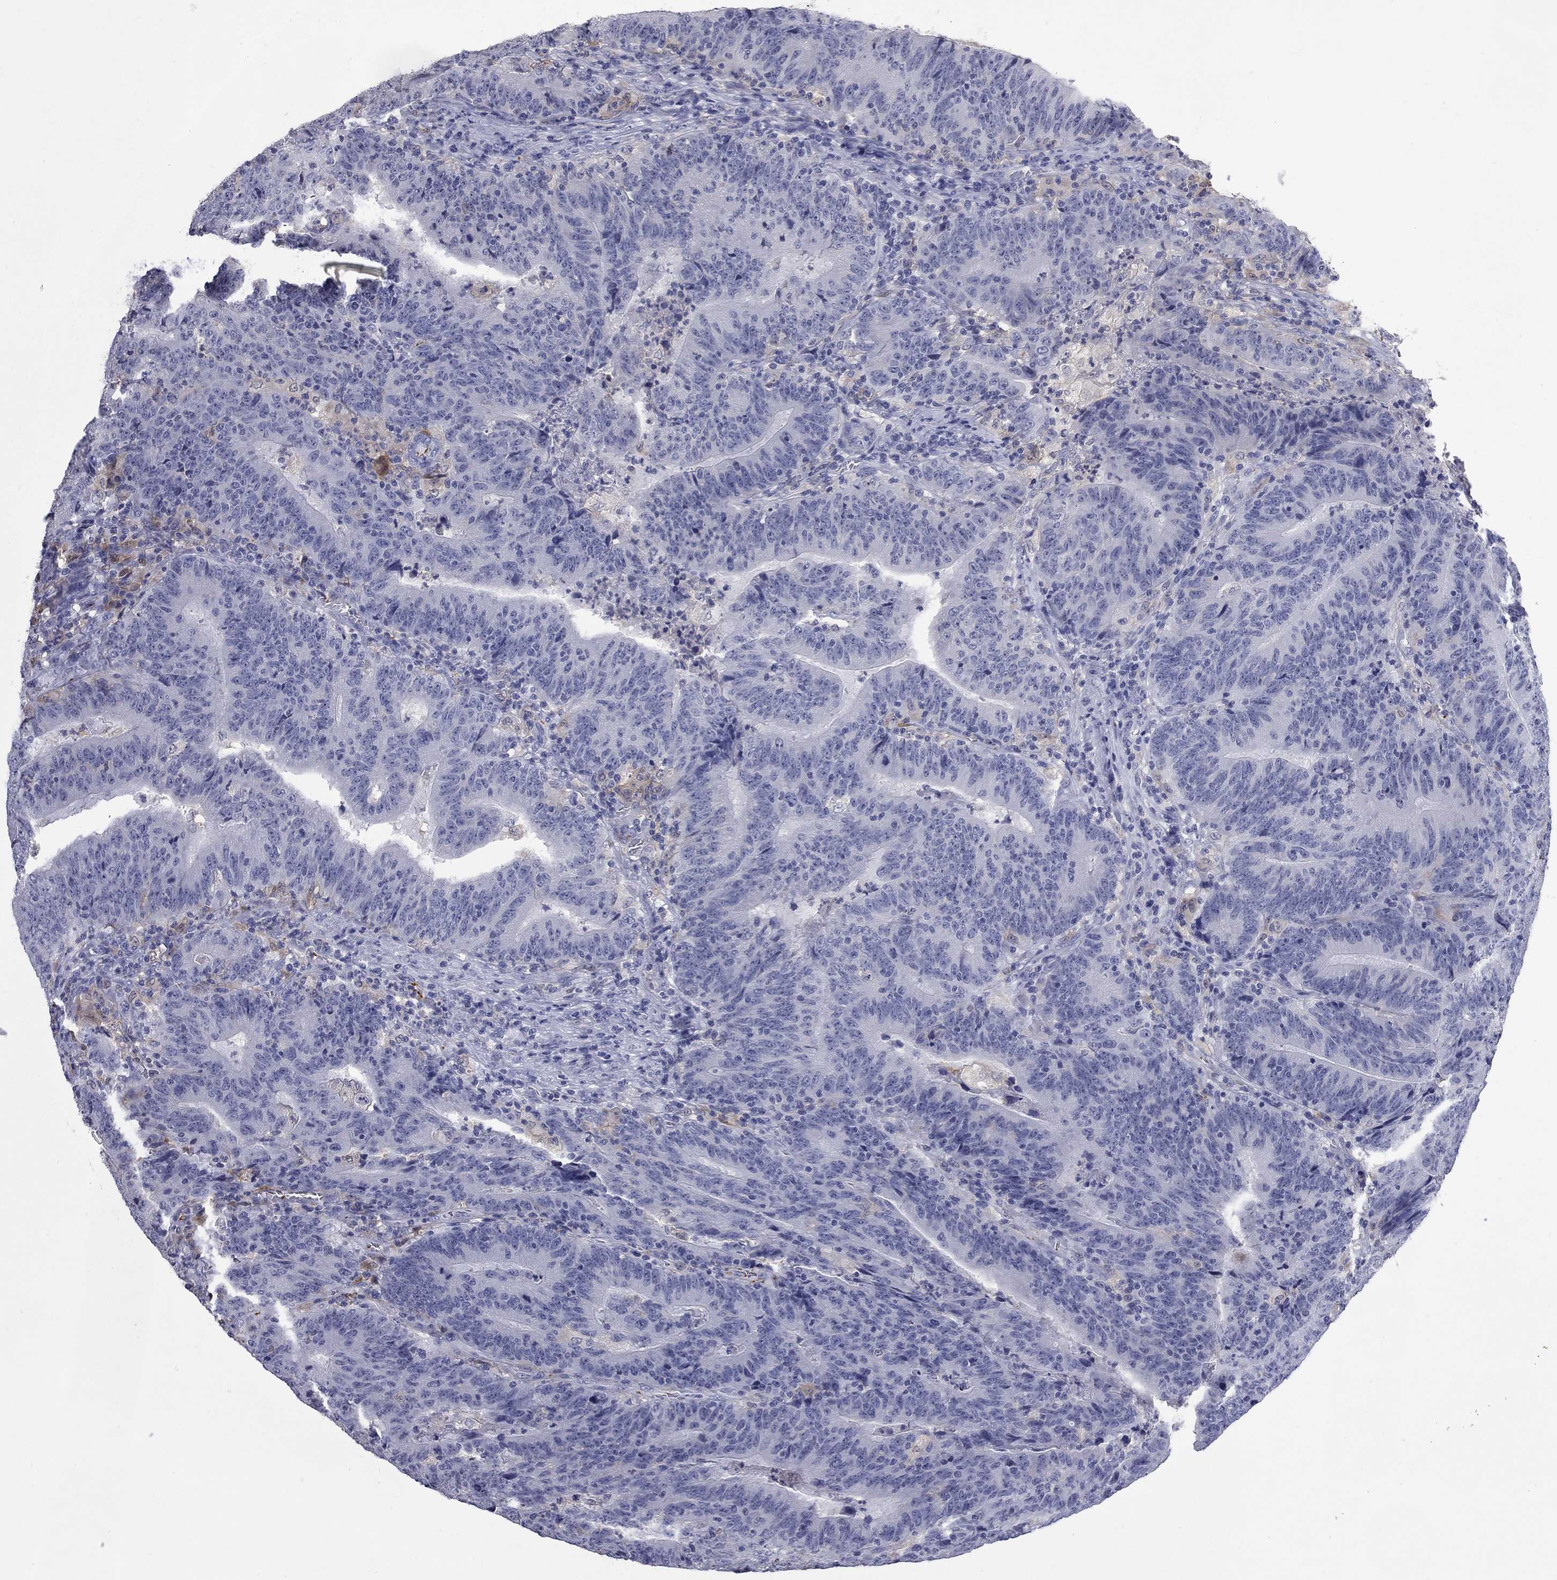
{"staining": {"intensity": "negative", "quantity": "none", "location": "none"}, "tissue": "colorectal cancer", "cell_type": "Tumor cells", "image_type": "cancer", "snomed": [{"axis": "morphology", "description": "Adenocarcinoma, NOS"}, {"axis": "topography", "description": "Colon"}], "caption": "This micrograph is of colorectal cancer stained with immunohistochemistry (IHC) to label a protein in brown with the nuclei are counter-stained blue. There is no staining in tumor cells. The staining was performed using DAB to visualize the protein expression in brown, while the nuclei were stained in blue with hematoxylin (Magnification: 20x).", "gene": "PLEK", "patient": {"sex": "female", "age": 75}}